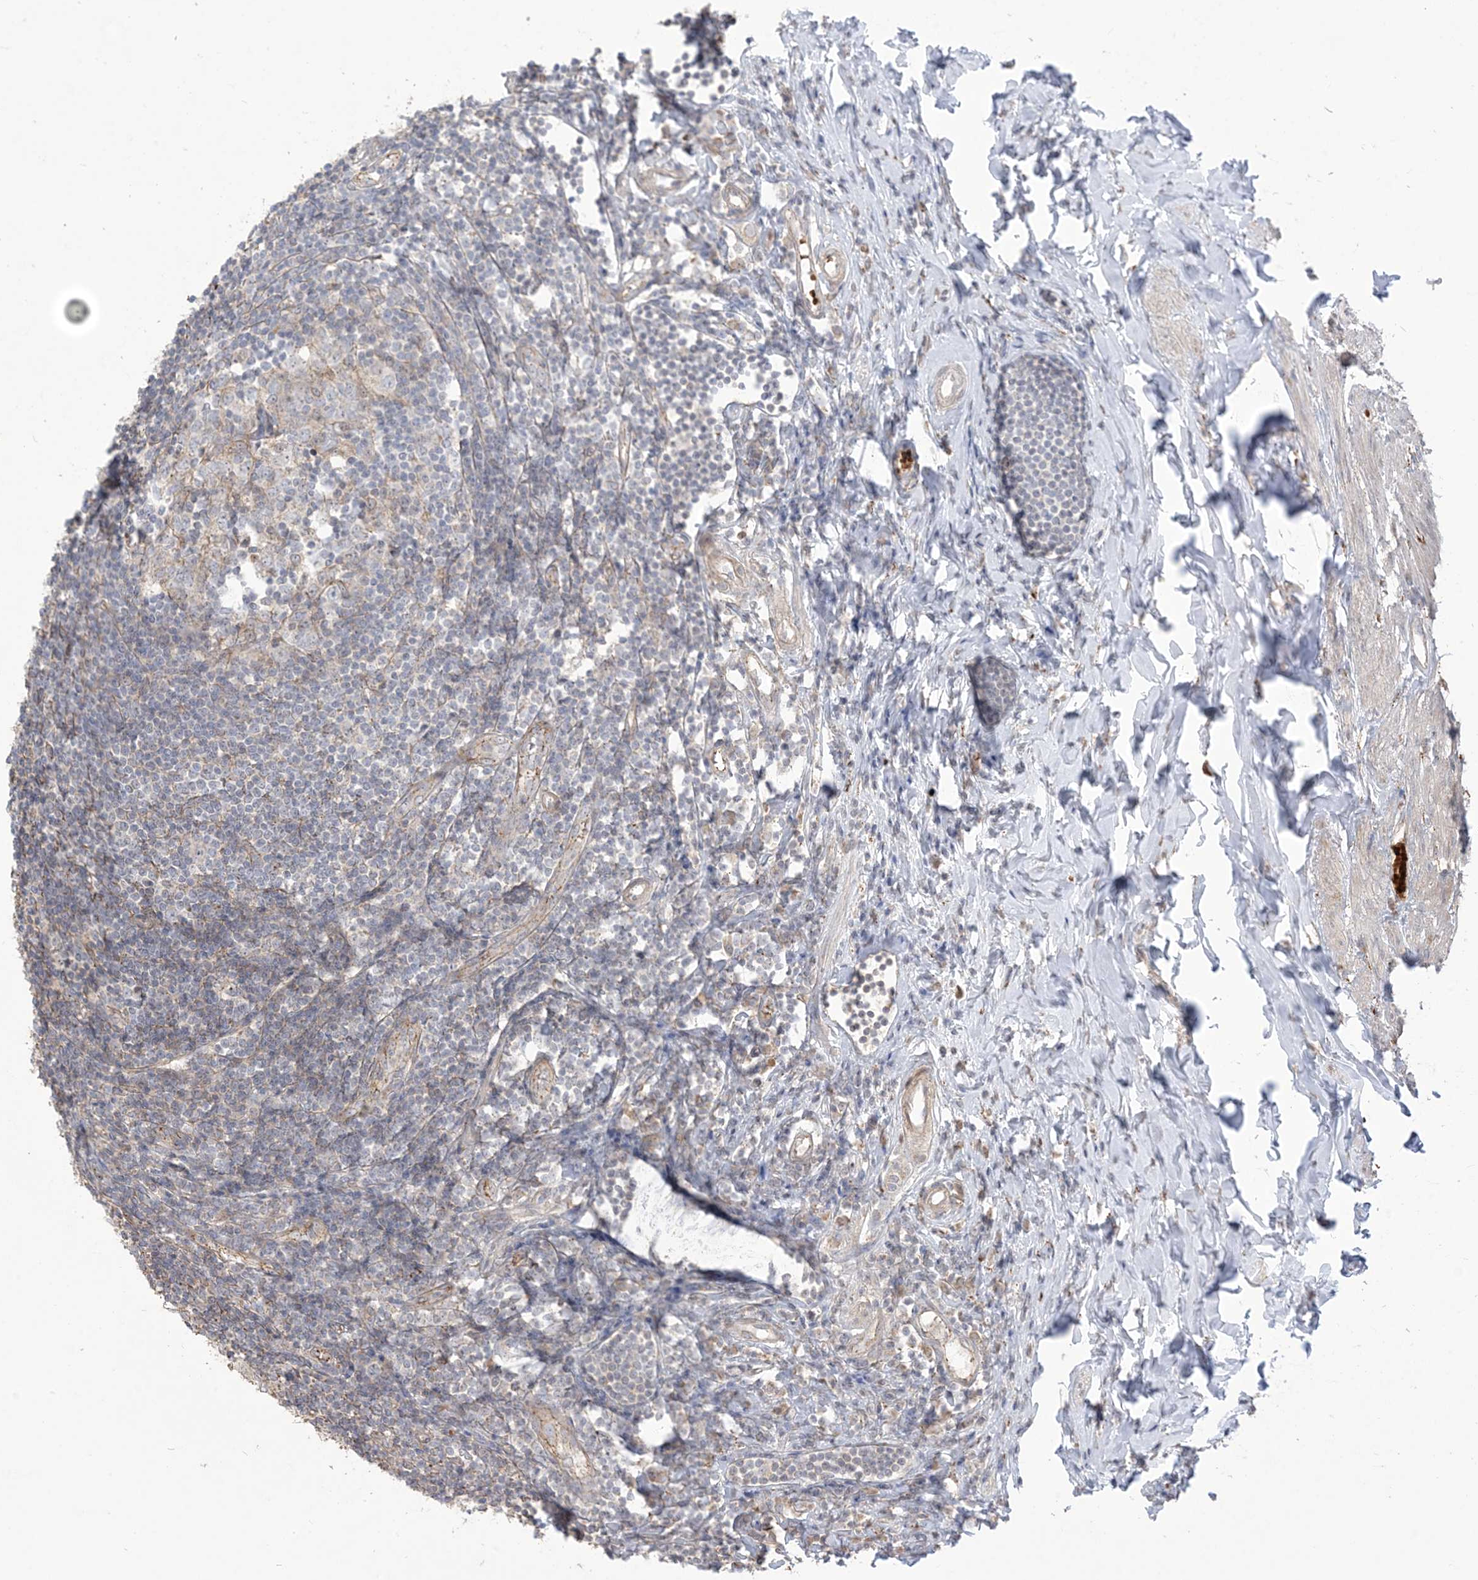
{"staining": {"intensity": "weak", "quantity": ">75%", "location": "cytoplasmic/membranous"}, "tissue": "appendix", "cell_type": "Glandular cells", "image_type": "normal", "snomed": [{"axis": "morphology", "description": "Normal tissue, NOS"}, {"axis": "topography", "description": "Appendix"}], "caption": "IHC image of normal appendix stained for a protein (brown), which reveals low levels of weak cytoplasmic/membranous positivity in approximately >75% of glandular cells.", "gene": "KLHL18", "patient": {"sex": "female", "age": 54}}